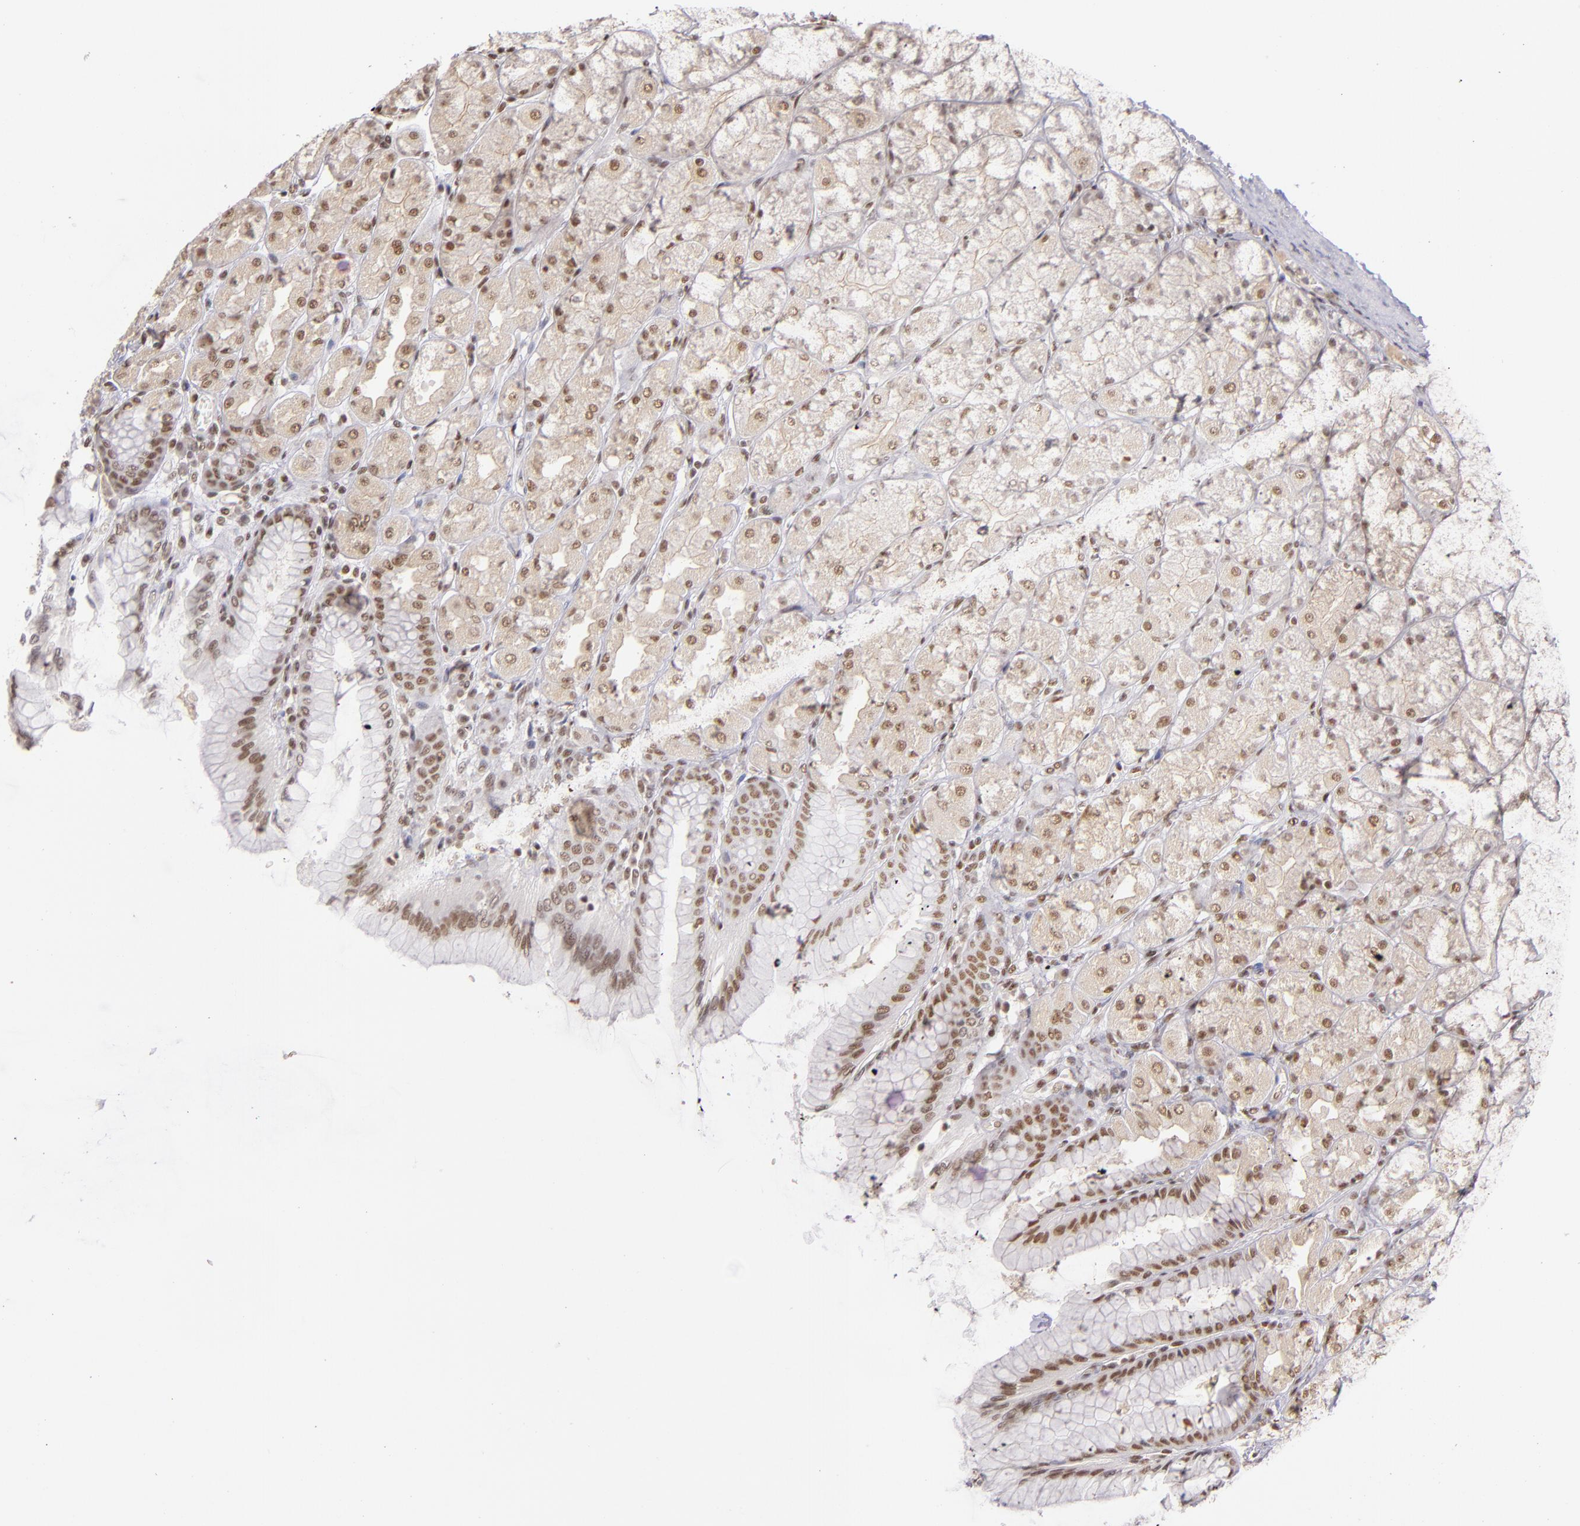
{"staining": {"intensity": "moderate", "quantity": ">75%", "location": "cytoplasmic/membranous,nuclear"}, "tissue": "stomach", "cell_type": "Glandular cells", "image_type": "normal", "snomed": [{"axis": "morphology", "description": "Normal tissue, NOS"}, {"axis": "topography", "description": "Stomach, upper"}], "caption": "Immunohistochemistry staining of benign stomach, which displays medium levels of moderate cytoplasmic/membranous,nuclear positivity in about >75% of glandular cells indicating moderate cytoplasmic/membranous,nuclear protein staining. The staining was performed using DAB (brown) for protein detection and nuclei were counterstained in hematoxylin (blue).", "gene": "ZNF148", "patient": {"sex": "female", "age": 56}}